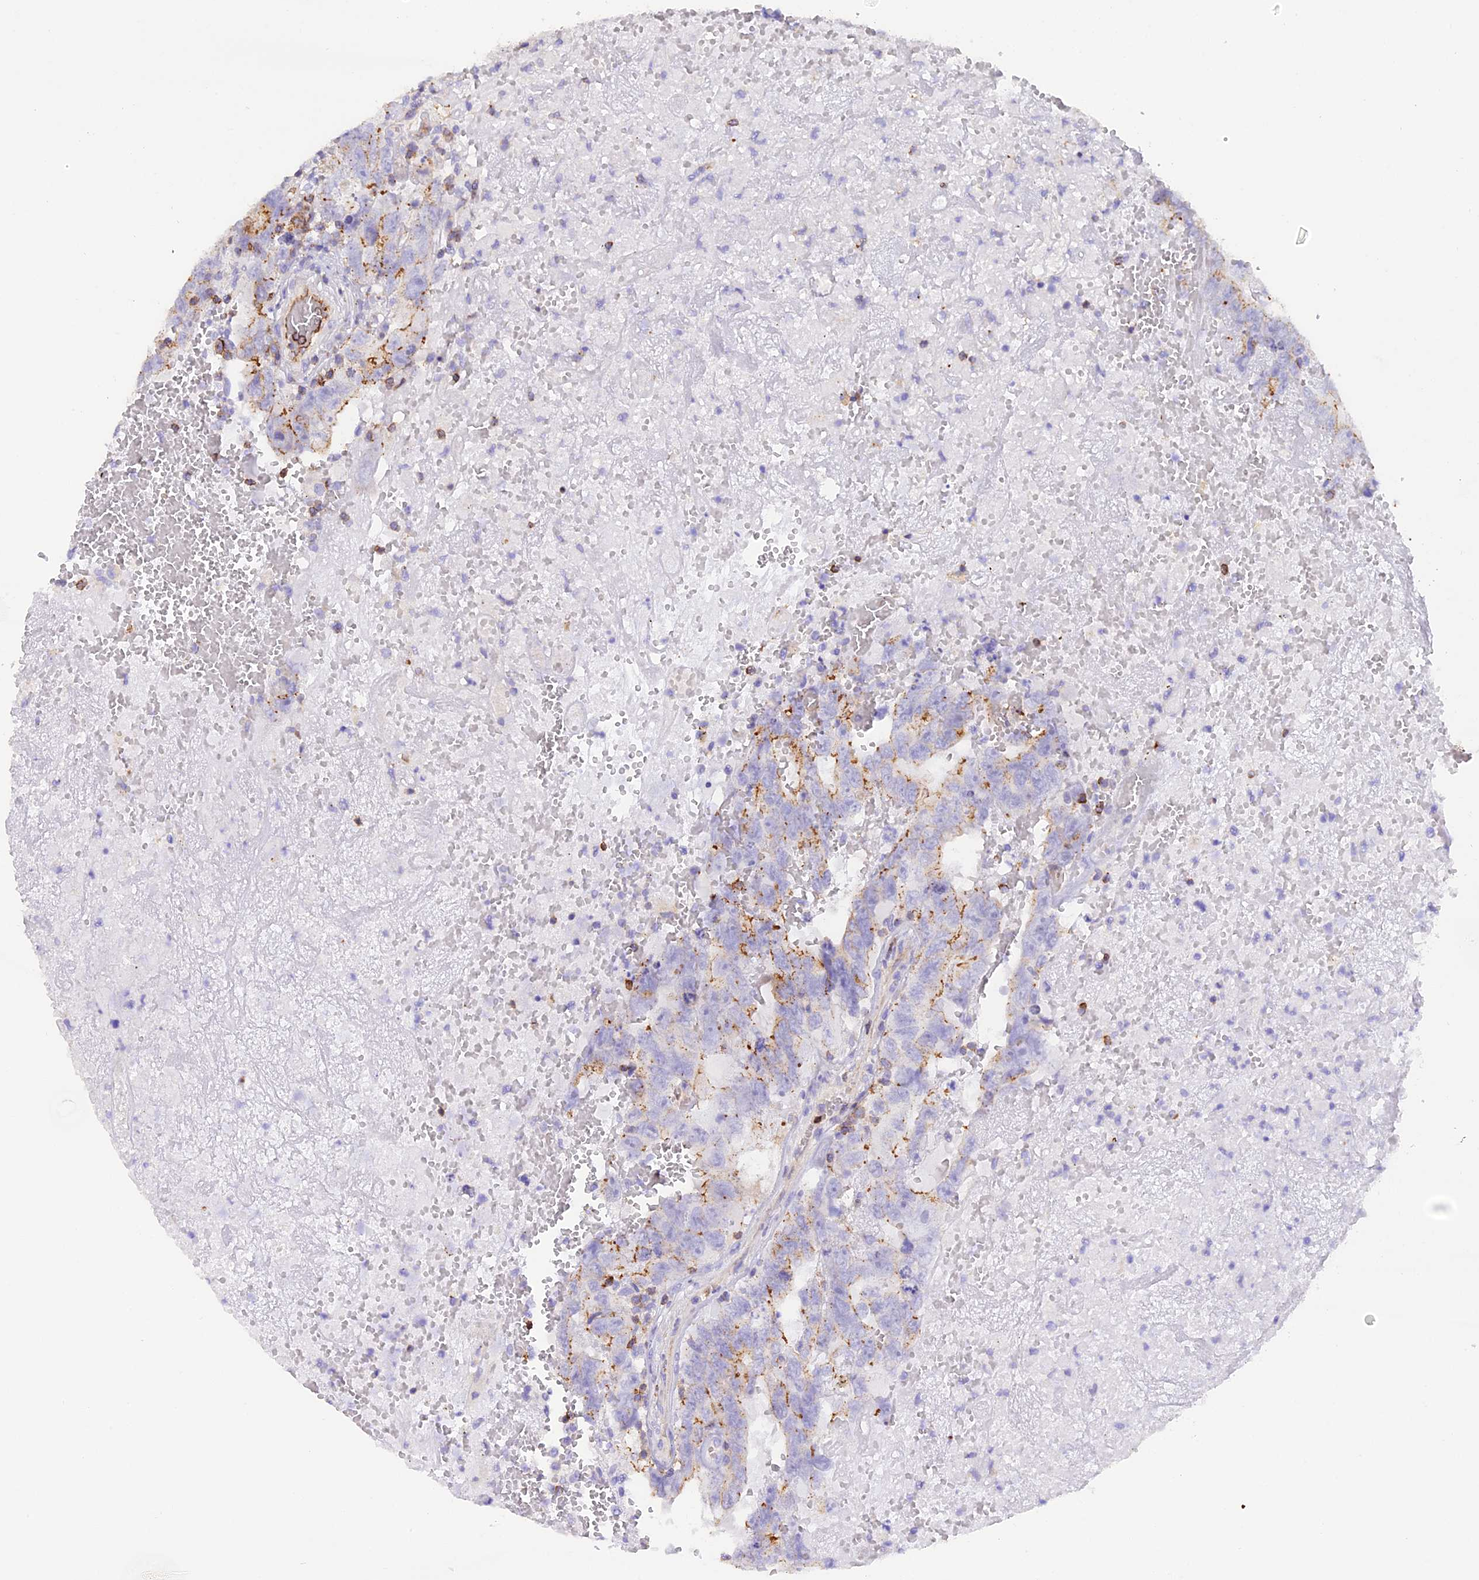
{"staining": {"intensity": "moderate", "quantity": "<25%", "location": "cytoplasmic/membranous"}, "tissue": "testis cancer", "cell_type": "Tumor cells", "image_type": "cancer", "snomed": [{"axis": "morphology", "description": "Carcinoma, Embryonal, NOS"}, {"axis": "topography", "description": "Testis"}], "caption": "Protein staining of testis embryonal carcinoma tissue shows moderate cytoplasmic/membranous expression in approximately <25% of tumor cells.", "gene": "FAM193A", "patient": {"sex": "male", "age": 45}}